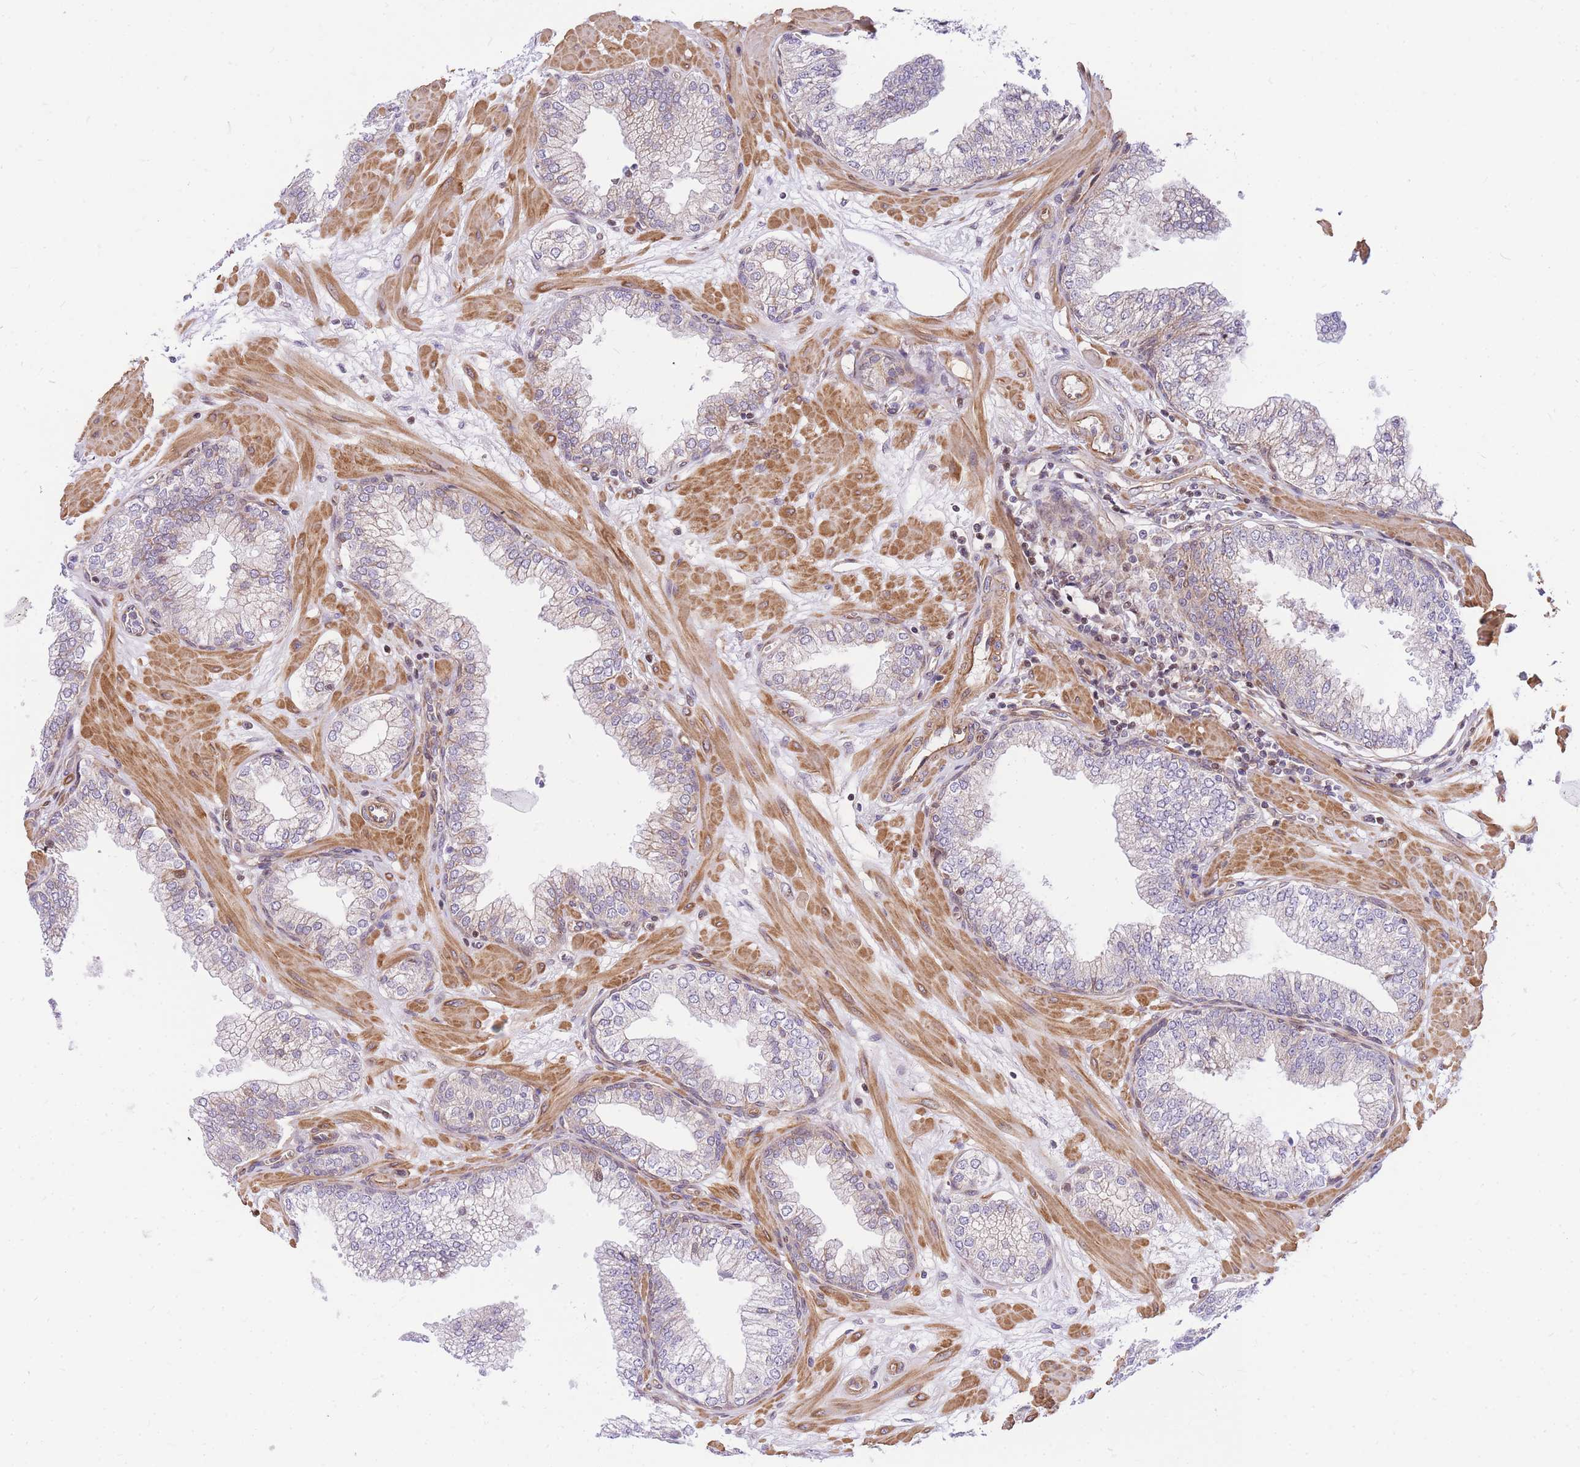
{"staining": {"intensity": "moderate", "quantity": "<25%", "location": "cytoplasmic/membranous"}, "tissue": "prostate", "cell_type": "Glandular cells", "image_type": "normal", "snomed": [{"axis": "morphology", "description": "Normal tissue, NOS"}, {"axis": "morphology", "description": "Urothelial carcinoma, Low grade"}, {"axis": "topography", "description": "Urinary bladder"}, {"axis": "topography", "description": "Prostate"}], "caption": "Immunohistochemical staining of unremarkable prostate exhibits <25% levels of moderate cytoplasmic/membranous protein positivity in approximately <25% of glandular cells.", "gene": "S100PBP", "patient": {"sex": "male", "age": 60}}